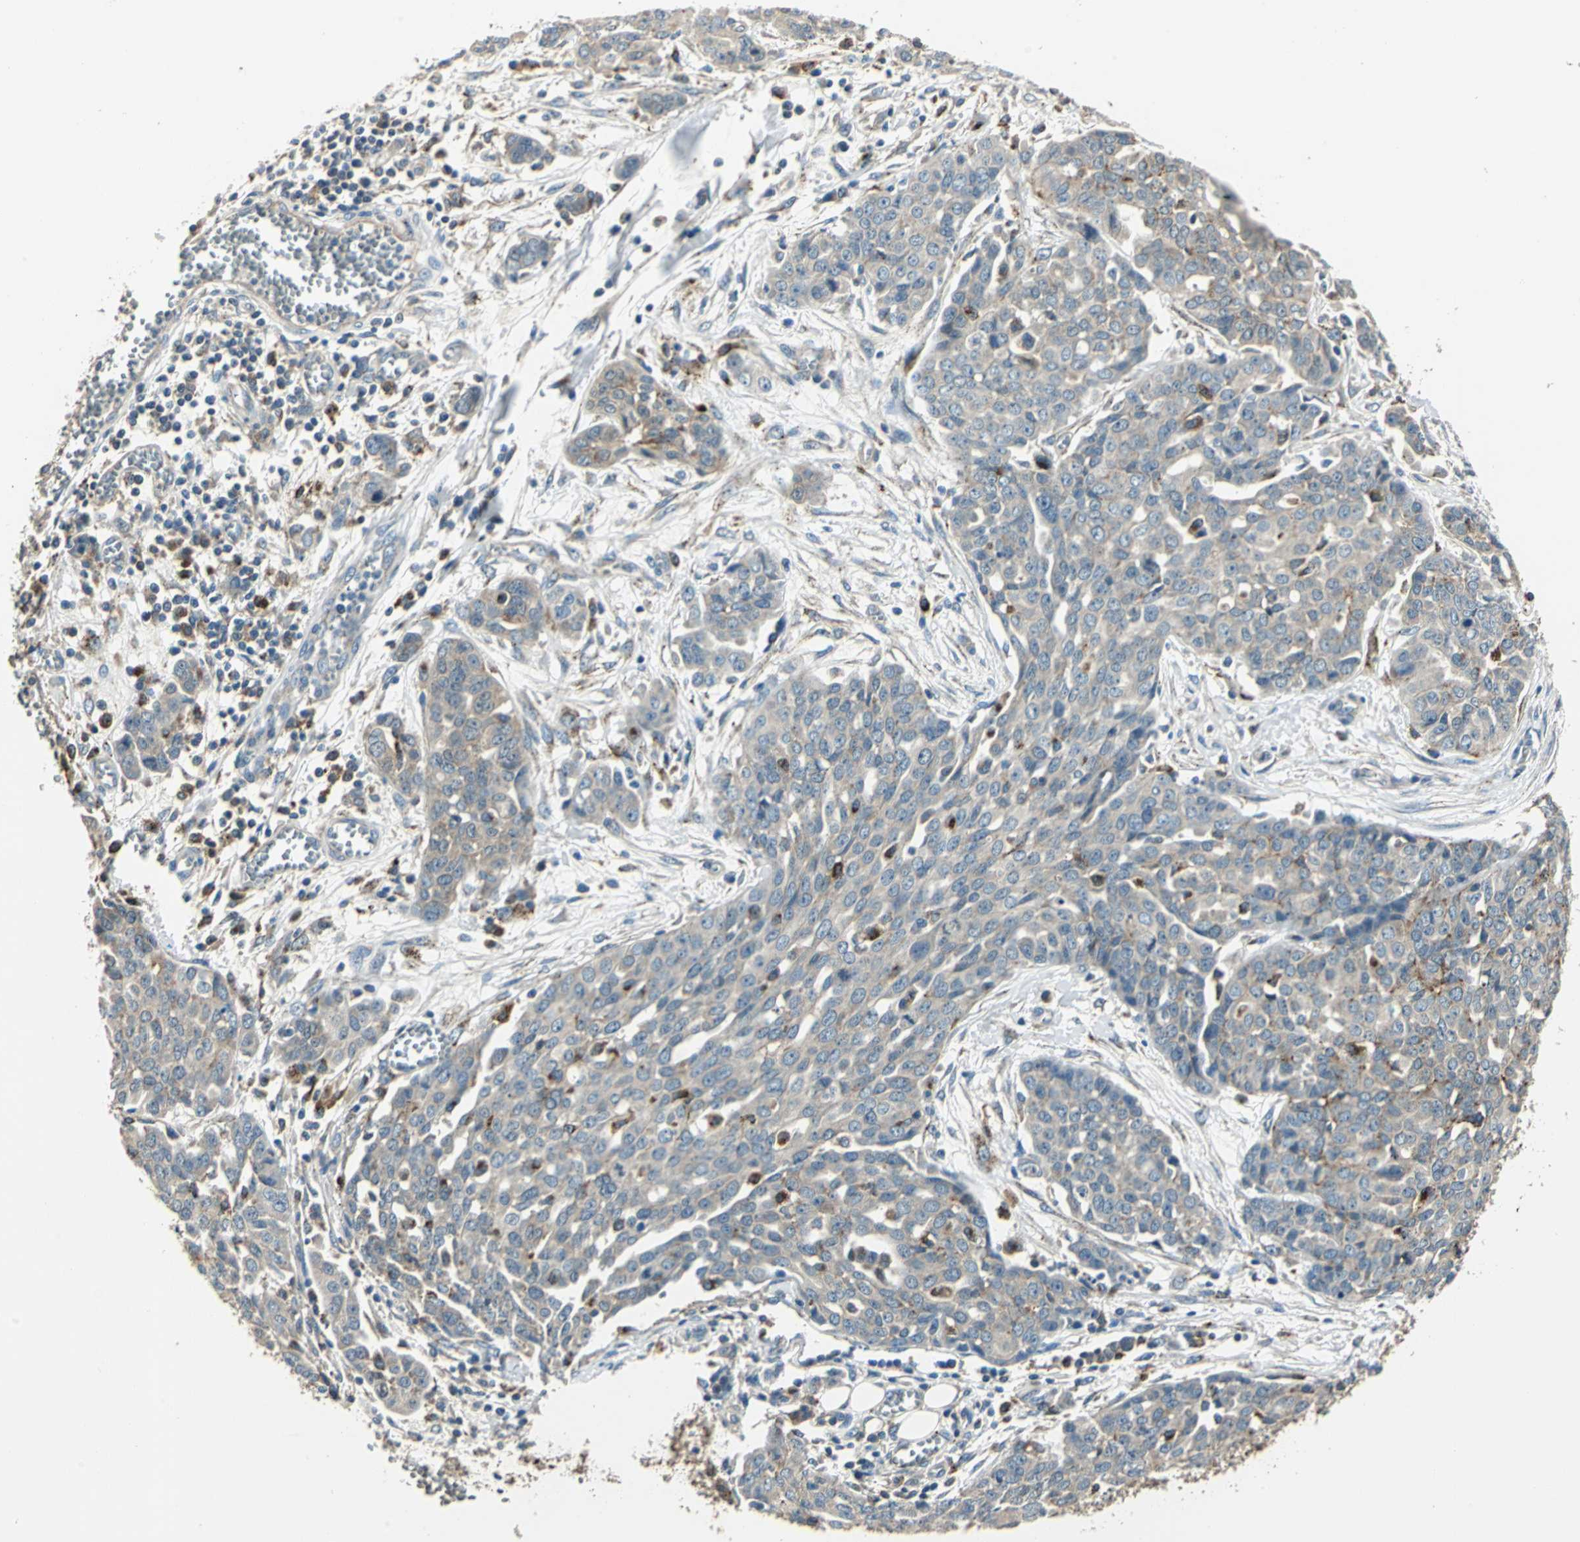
{"staining": {"intensity": "weak", "quantity": "25%-75%", "location": "cytoplasmic/membranous"}, "tissue": "ovarian cancer", "cell_type": "Tumor cells", "image_type": "cancer", "snomed": [{"axis": "morphology", "description": "Cystadenocarcinoma, serous, NOS"}, {"axis": "topography", "description": "Soft tissue"}, {"axis": "topography", "description": "Ovary"}], "caption": "DAB immunohistochemical staining of ovarian cancer (serous cystadenocarcinoma) displays weak cytoplasmic/membranous protein staining in approximately 25%-75% of tumor cells. (Brightfield microscopy of DAB IHC at high magnification).", "gene": "NIT1", "patient": {"sex": "female", "age": 57}}